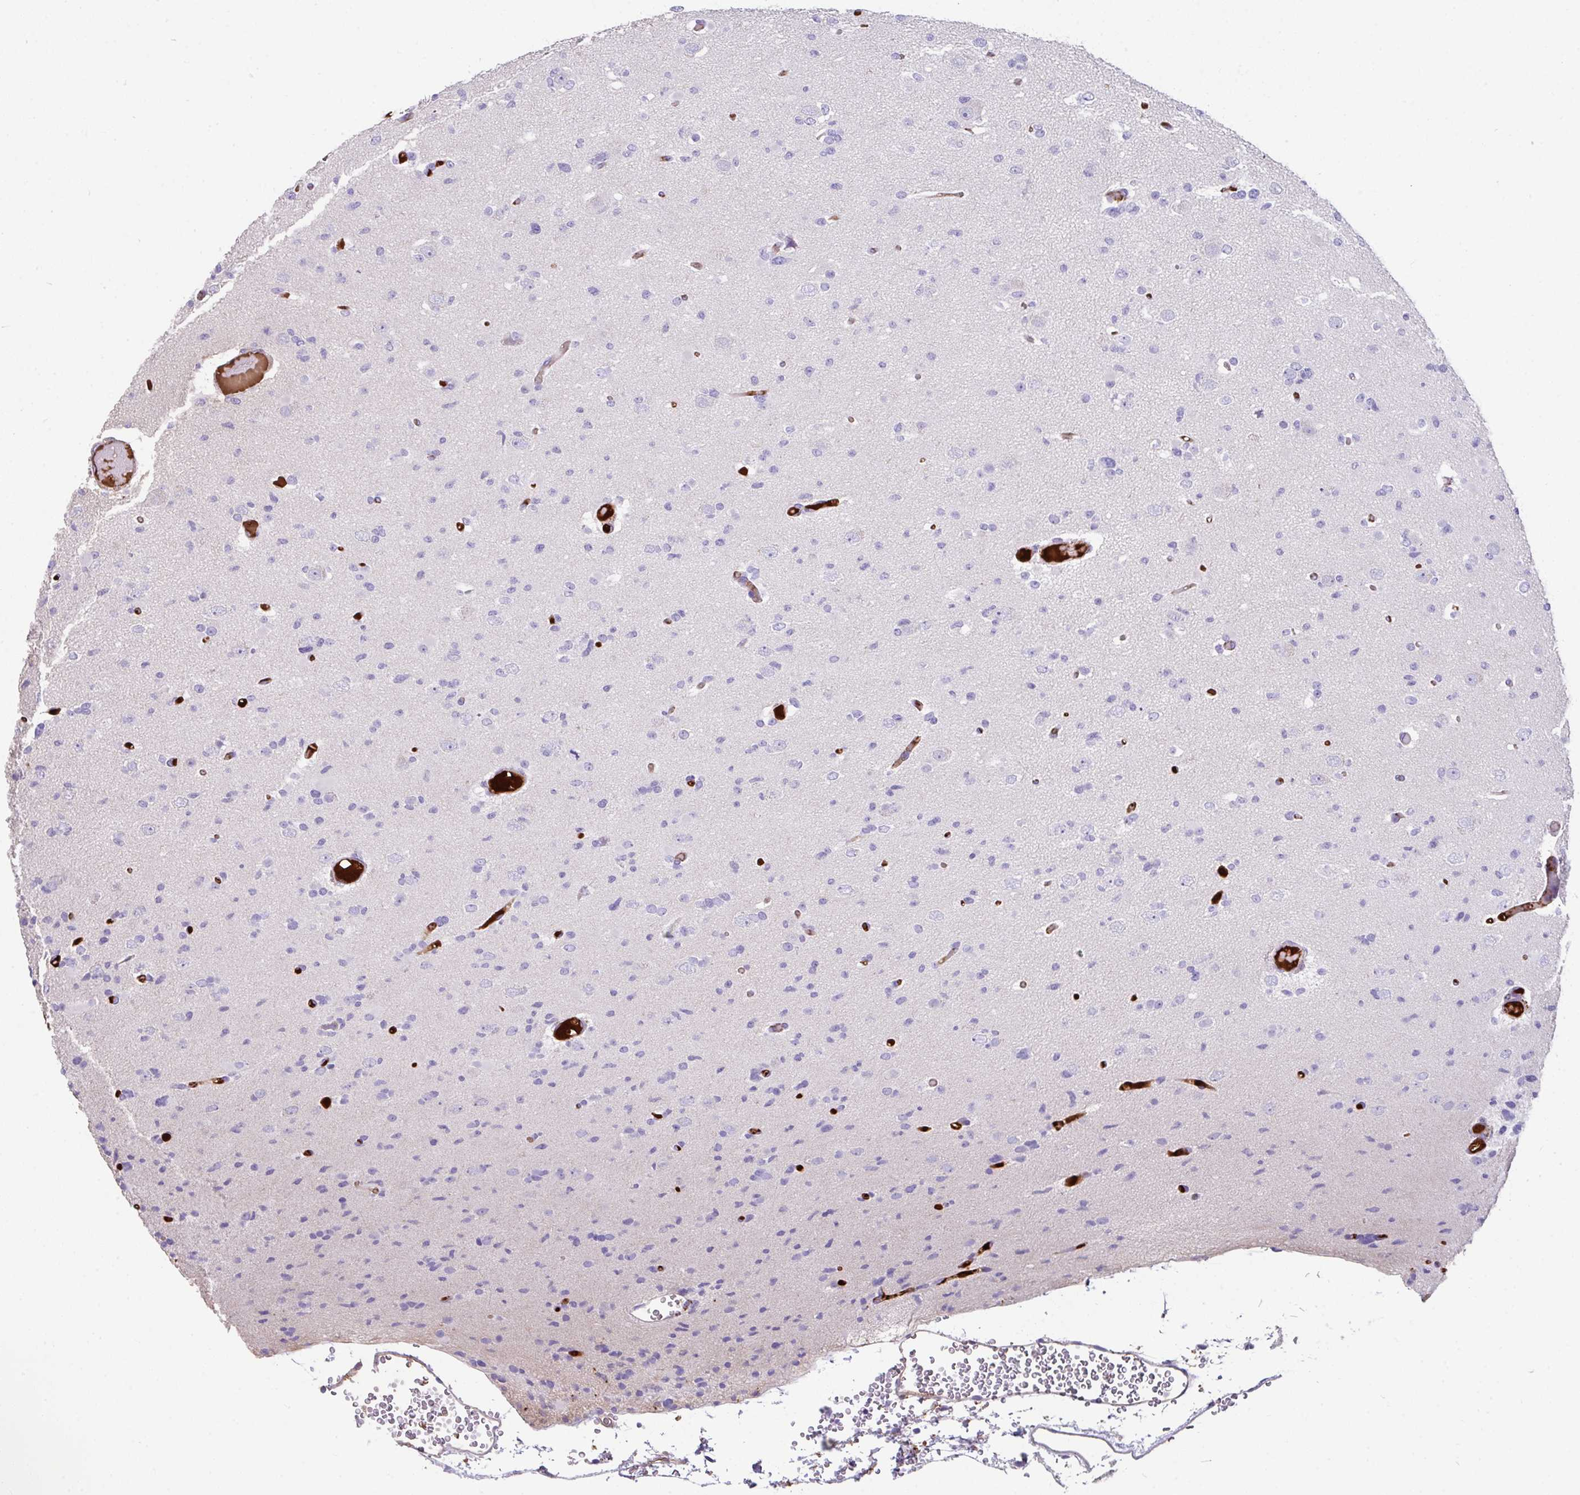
{"staining": {"intensity": "negative", "quantity": "none", "location": "none"}, "tissue": "glioma", "cell_type": "Tumor cells", "image_type": "cancer", "snomed": [{"axis": "morphology", "description": "Glioma, malignant, Low grade"}, {"axis": "topography", "description": "Brain"}], "caption": "IHC photomicrograph of neoplastic tissue: human malignant glioma (low-grade) stained with DAB (3,3'-diaminobenzidine) reveals no significant protein positivity in tumor cells.", "gene": "ZNF813", "patient": {"sex": "female", "age": 22}}